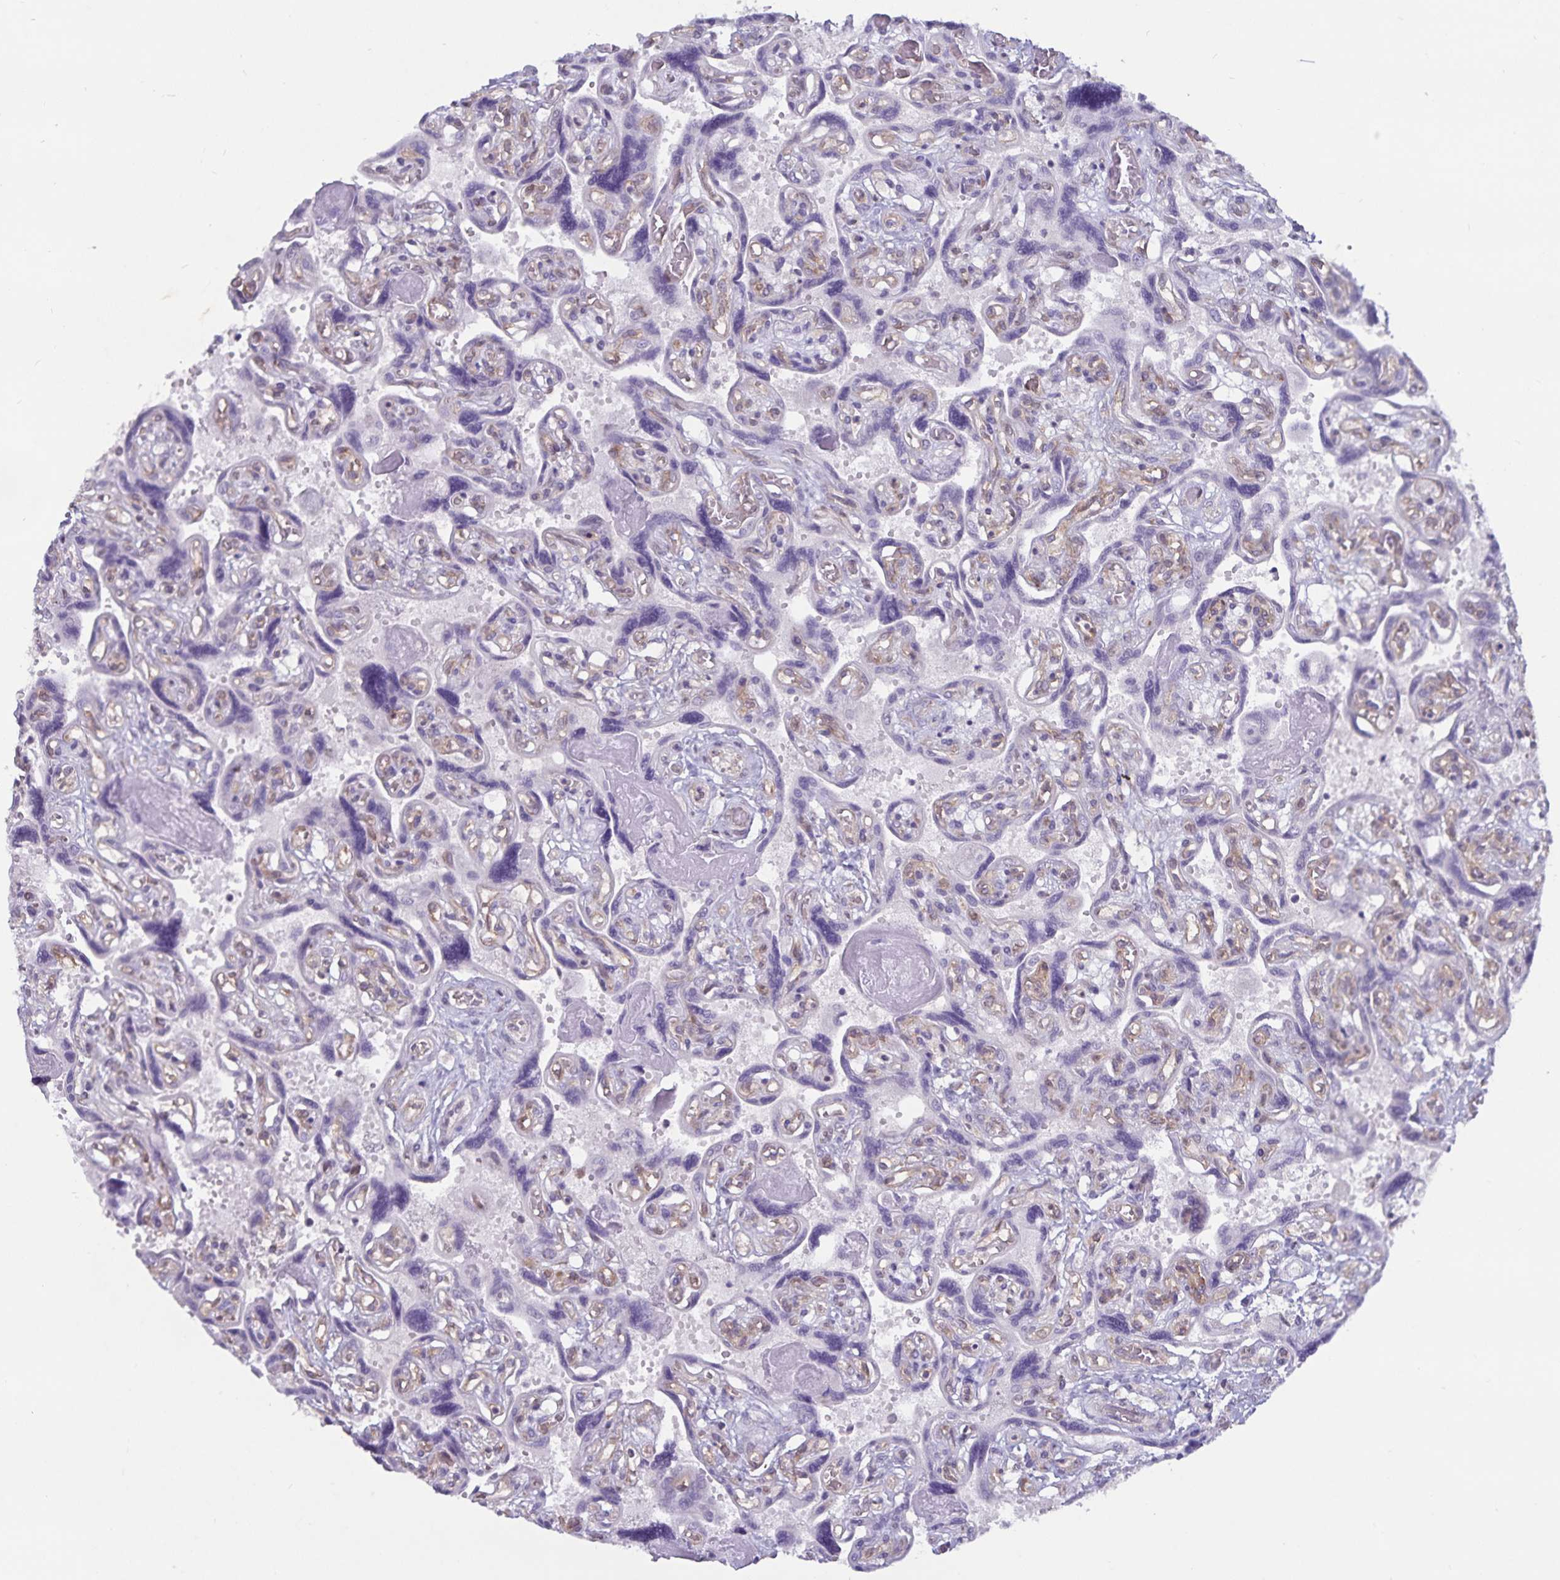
{"staining": {"intensity": "moderate", "quantity": ">75%", "location": "cytoplasmic/membranous"}, "tissue": "placenta", "cell_type": "Decidual cells", "image_type": "normal", "snomed": [{"axis": "morphology", "description": "Normal tissue, NOS"}, {"axis": "topography", "description": "Placenta"}], "caption": "Placenta stained for a protein exhibits moderate cytoplasmic/membranous positivity in decidual cells. (IHC, brightfield microscopy, high magnification).", "gene": "FAM120A", "patient": {"sex": "female", "age": 32}}